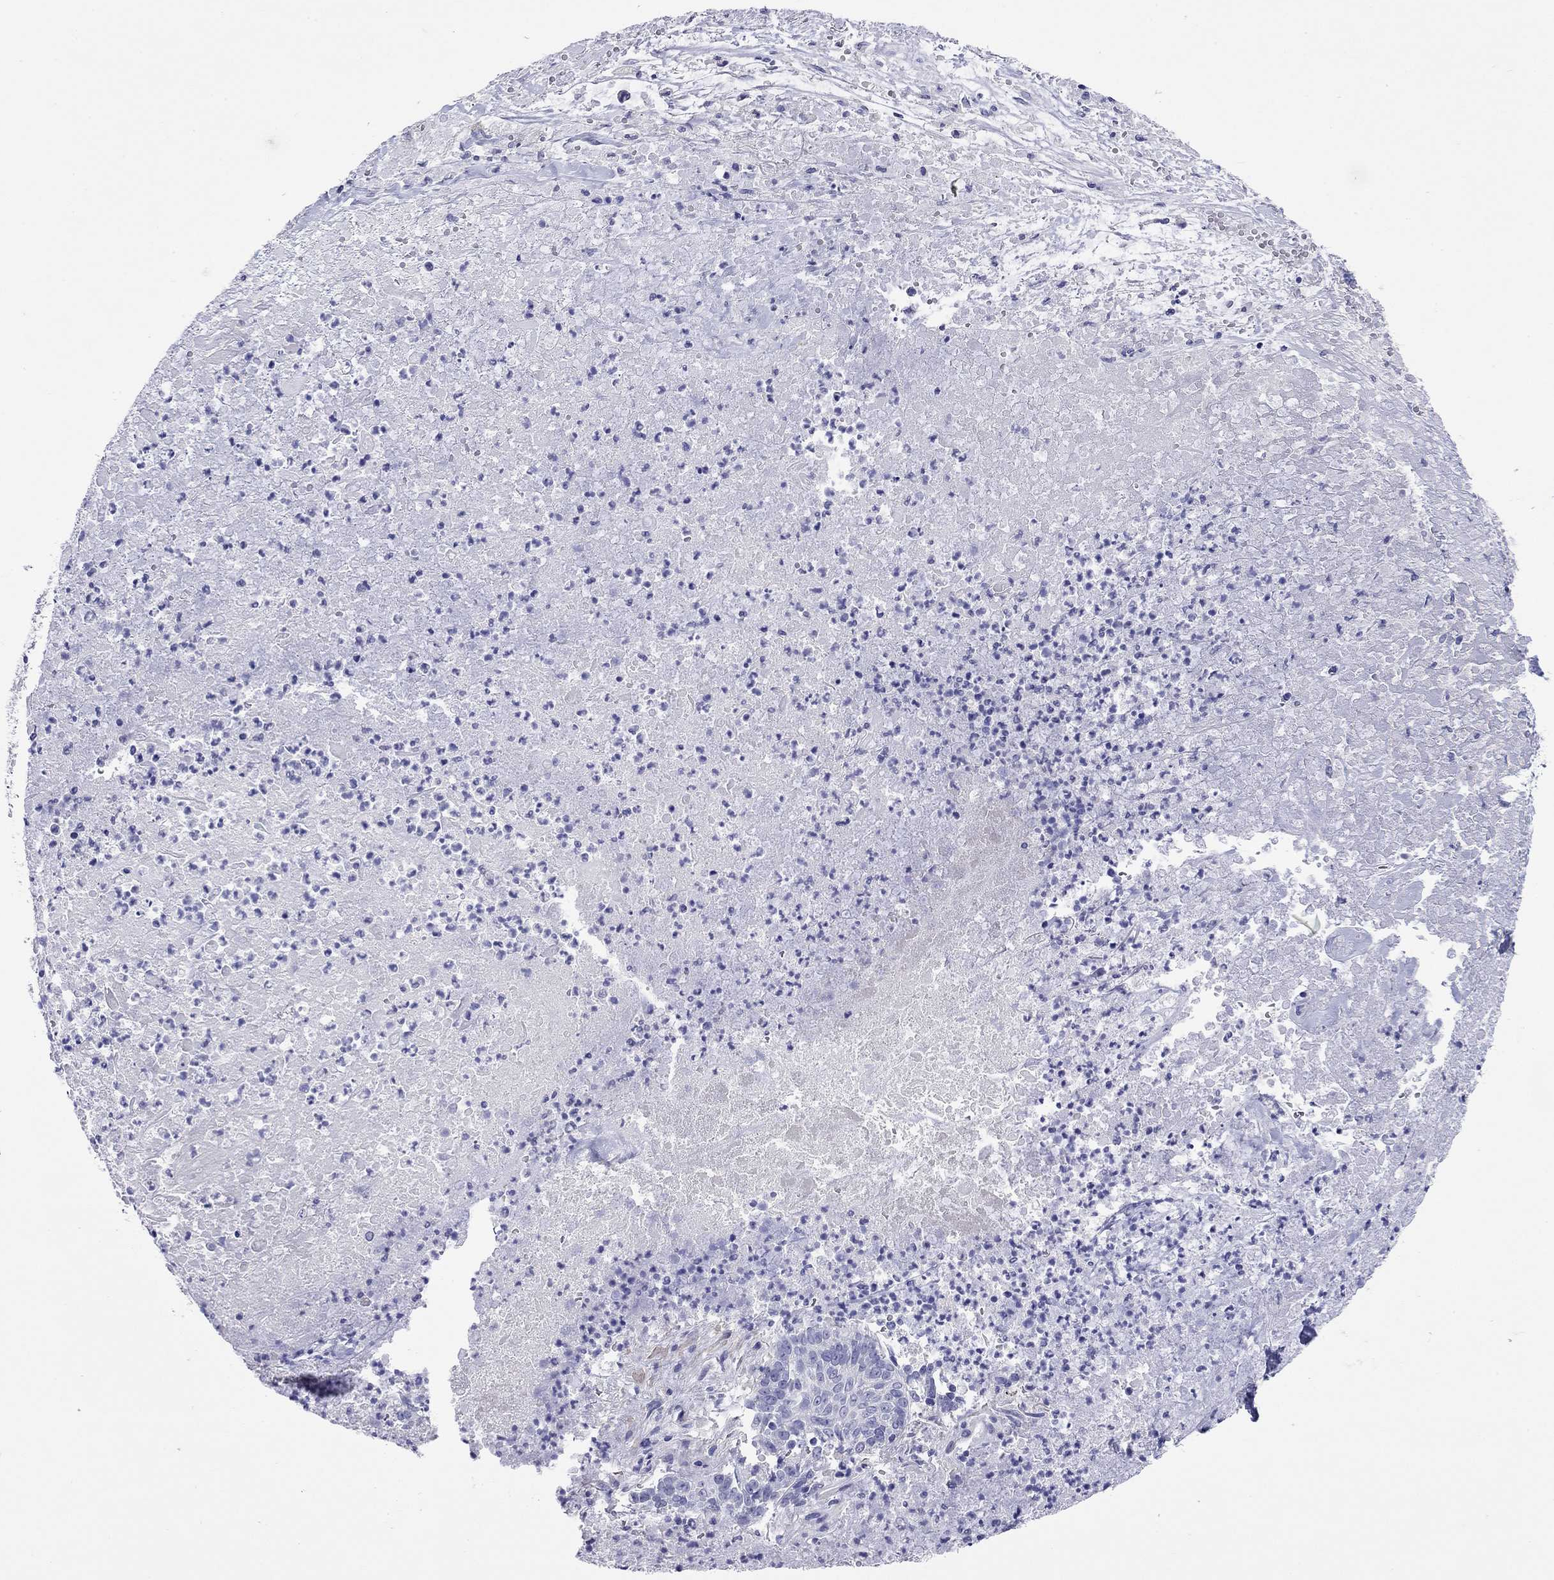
{"staining": {"intensity": "negative", "quantity": "none", "location": "none"}, "tissue": "lung cancer", "cell_type": "Tumor cells", "image_type": "cancer", "snomed": [{"axis": "morphology", "description": "Squamous cell carcinoma, NOS"}, {"axis": "topography", "description": "Lung"}], "caption": "Tumor cells are negative for protein expression in human lung cancer.", "gene": "KIAA2012", "patient": {"sex": "male", "age": 64}}